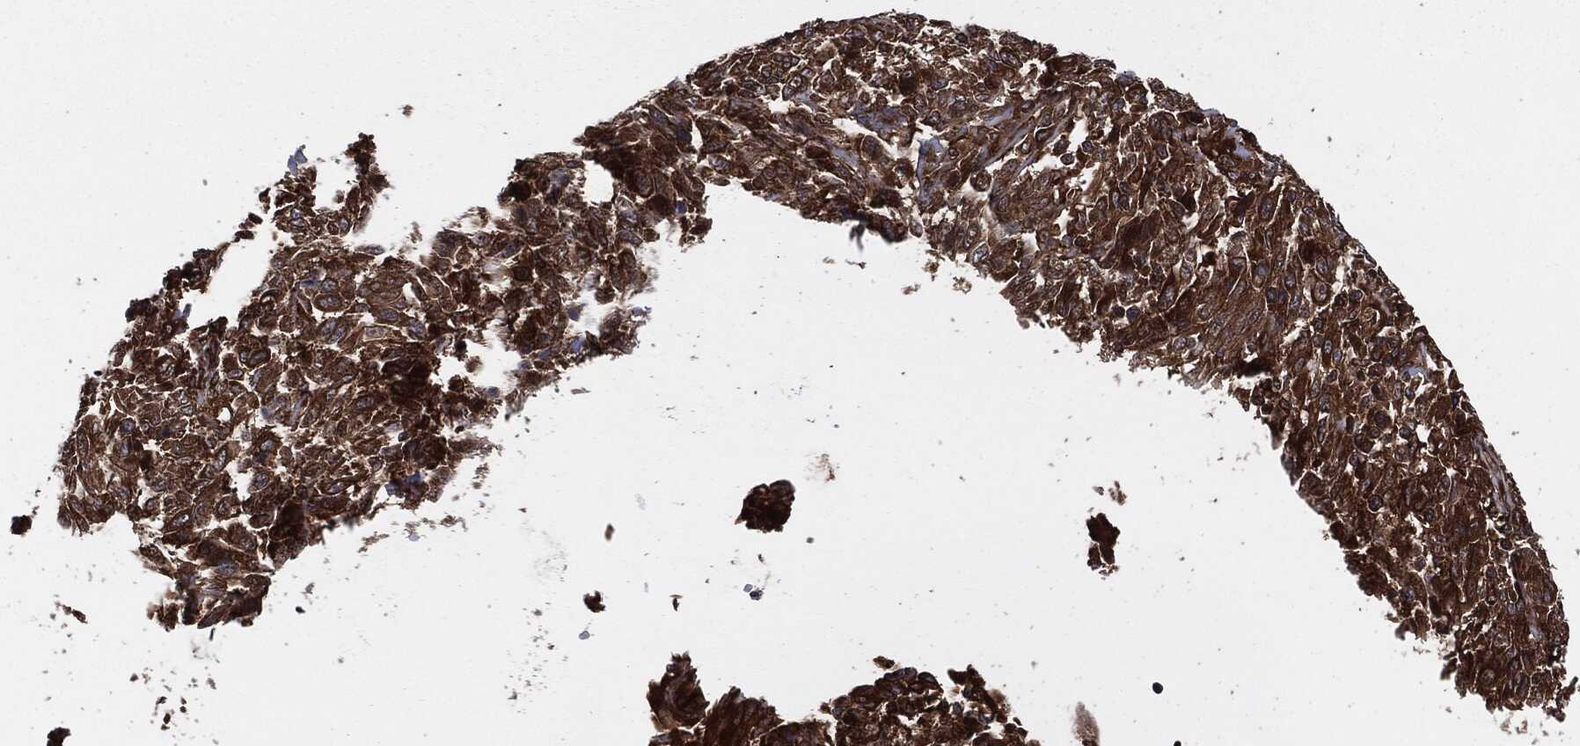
{"staining": {"intensity": "strong", "quantity": ">75%", "location": "cytoplasmic/membranous"}, "tissue": "melanoma", "cell_type": "Tumor cells", "image_type": "cancer", "snomed": [{"axis": "morphology", "description": "Malignant melanoma, NOS"}, {"axis": "topography", "description": "Skin"}], "caption": "There is high levels of strong cytoplasmic/membranous expression in tumor cells of melanoma, as demonstrated by immunohistochemical staining (brown color).", "gene": "XPNPEP1", "patient": {"sex": "female", "age": 91}}